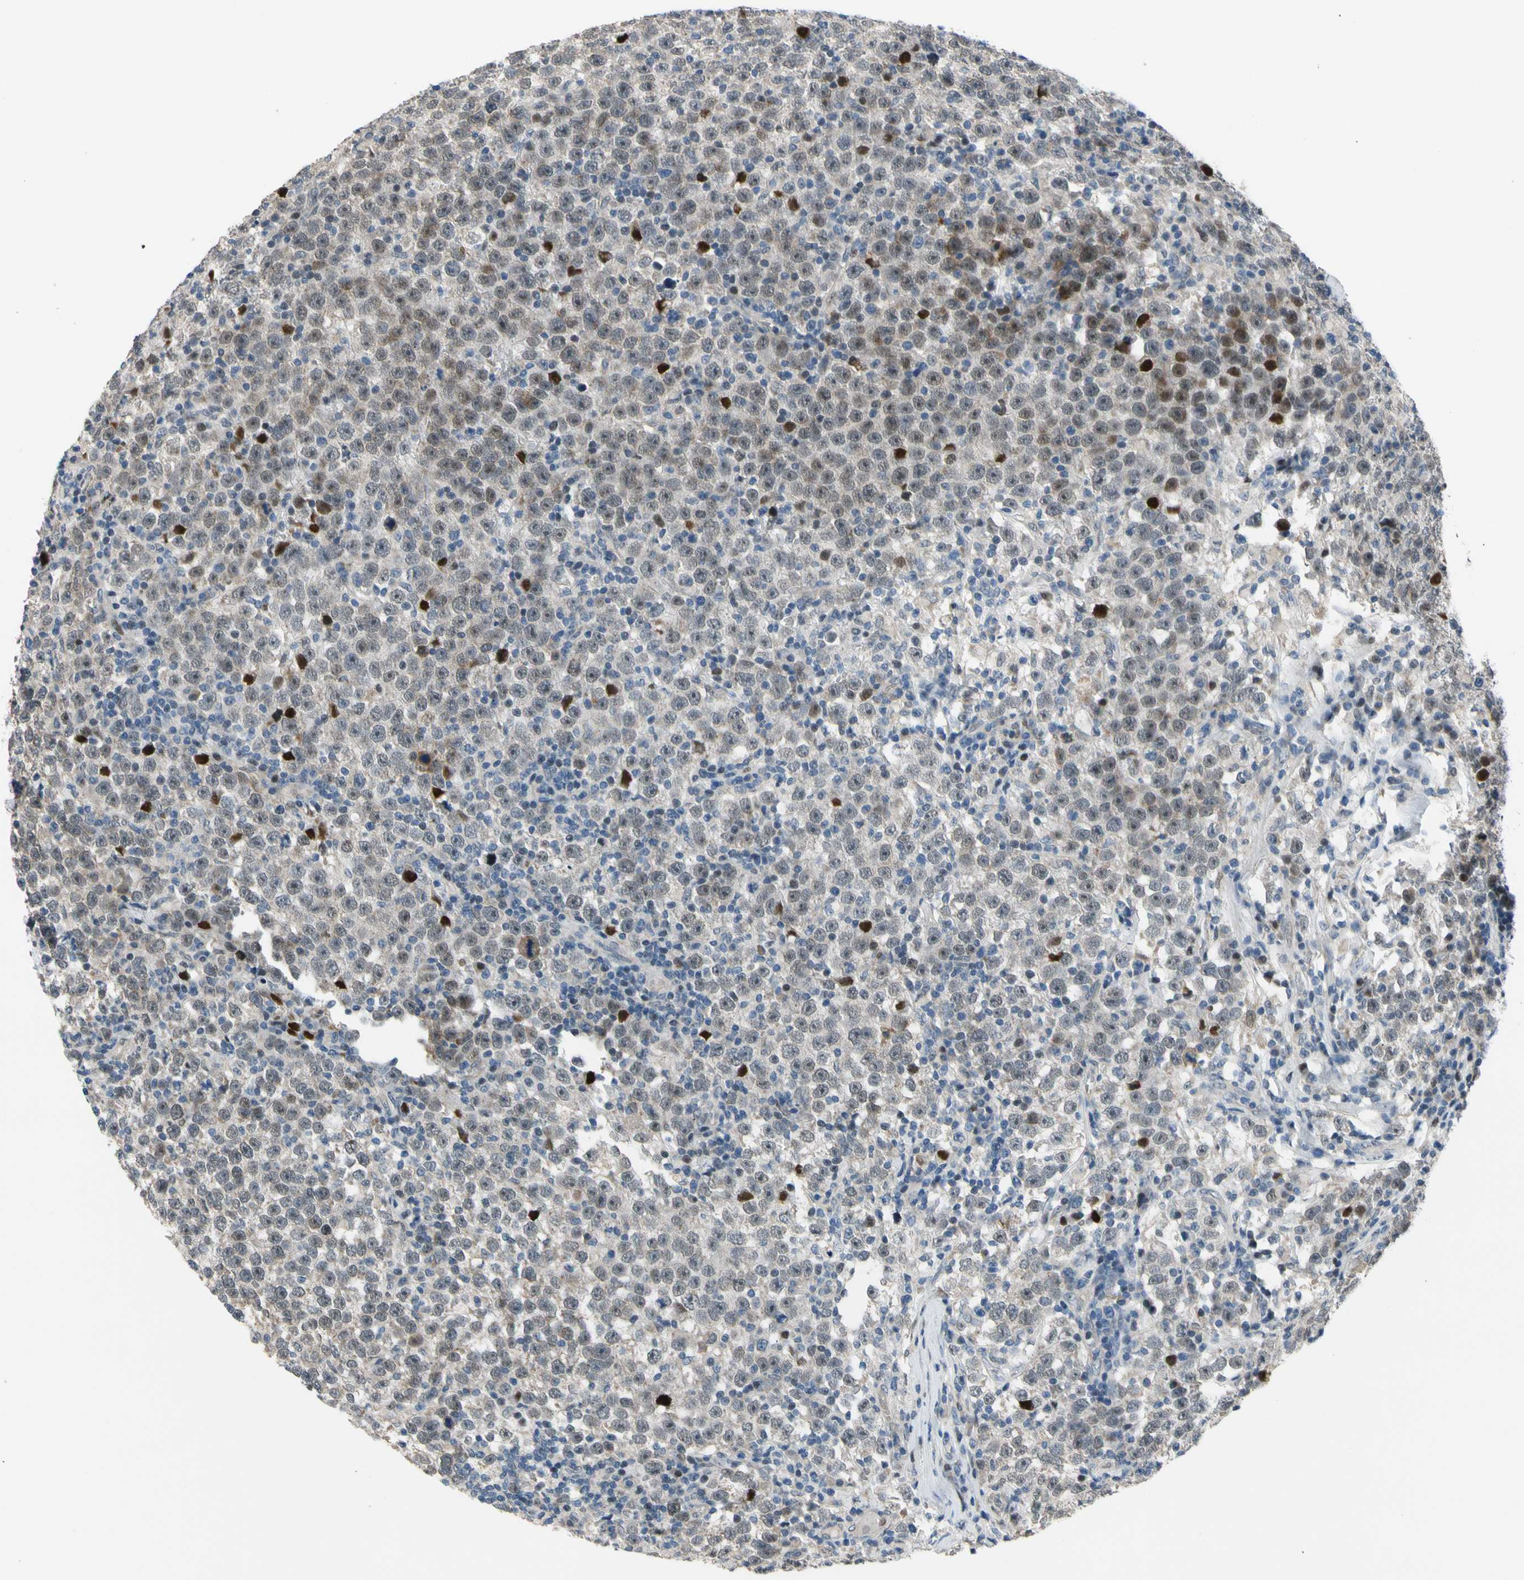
{"staining": {"intensity": "weak", "quantity": "25%-75%", "location": "cytoplasmic/membranous,nuclear"}, "tissue": "testis cancer", "cell_type": "Tumor cells", "image_type": "cancer", "snomed": [{"axis": "morphology", "description": "Seminoma, NOS"}, {"axis": "topography", "description": "Testis"}], "caption": "A brown stain labels weak cytoplasmic/membranous and nuclear expression of a protein in testis seminoma tumor cells.", "gene": "ZNF184", "patient": {"sex": "male", "age": 43}}